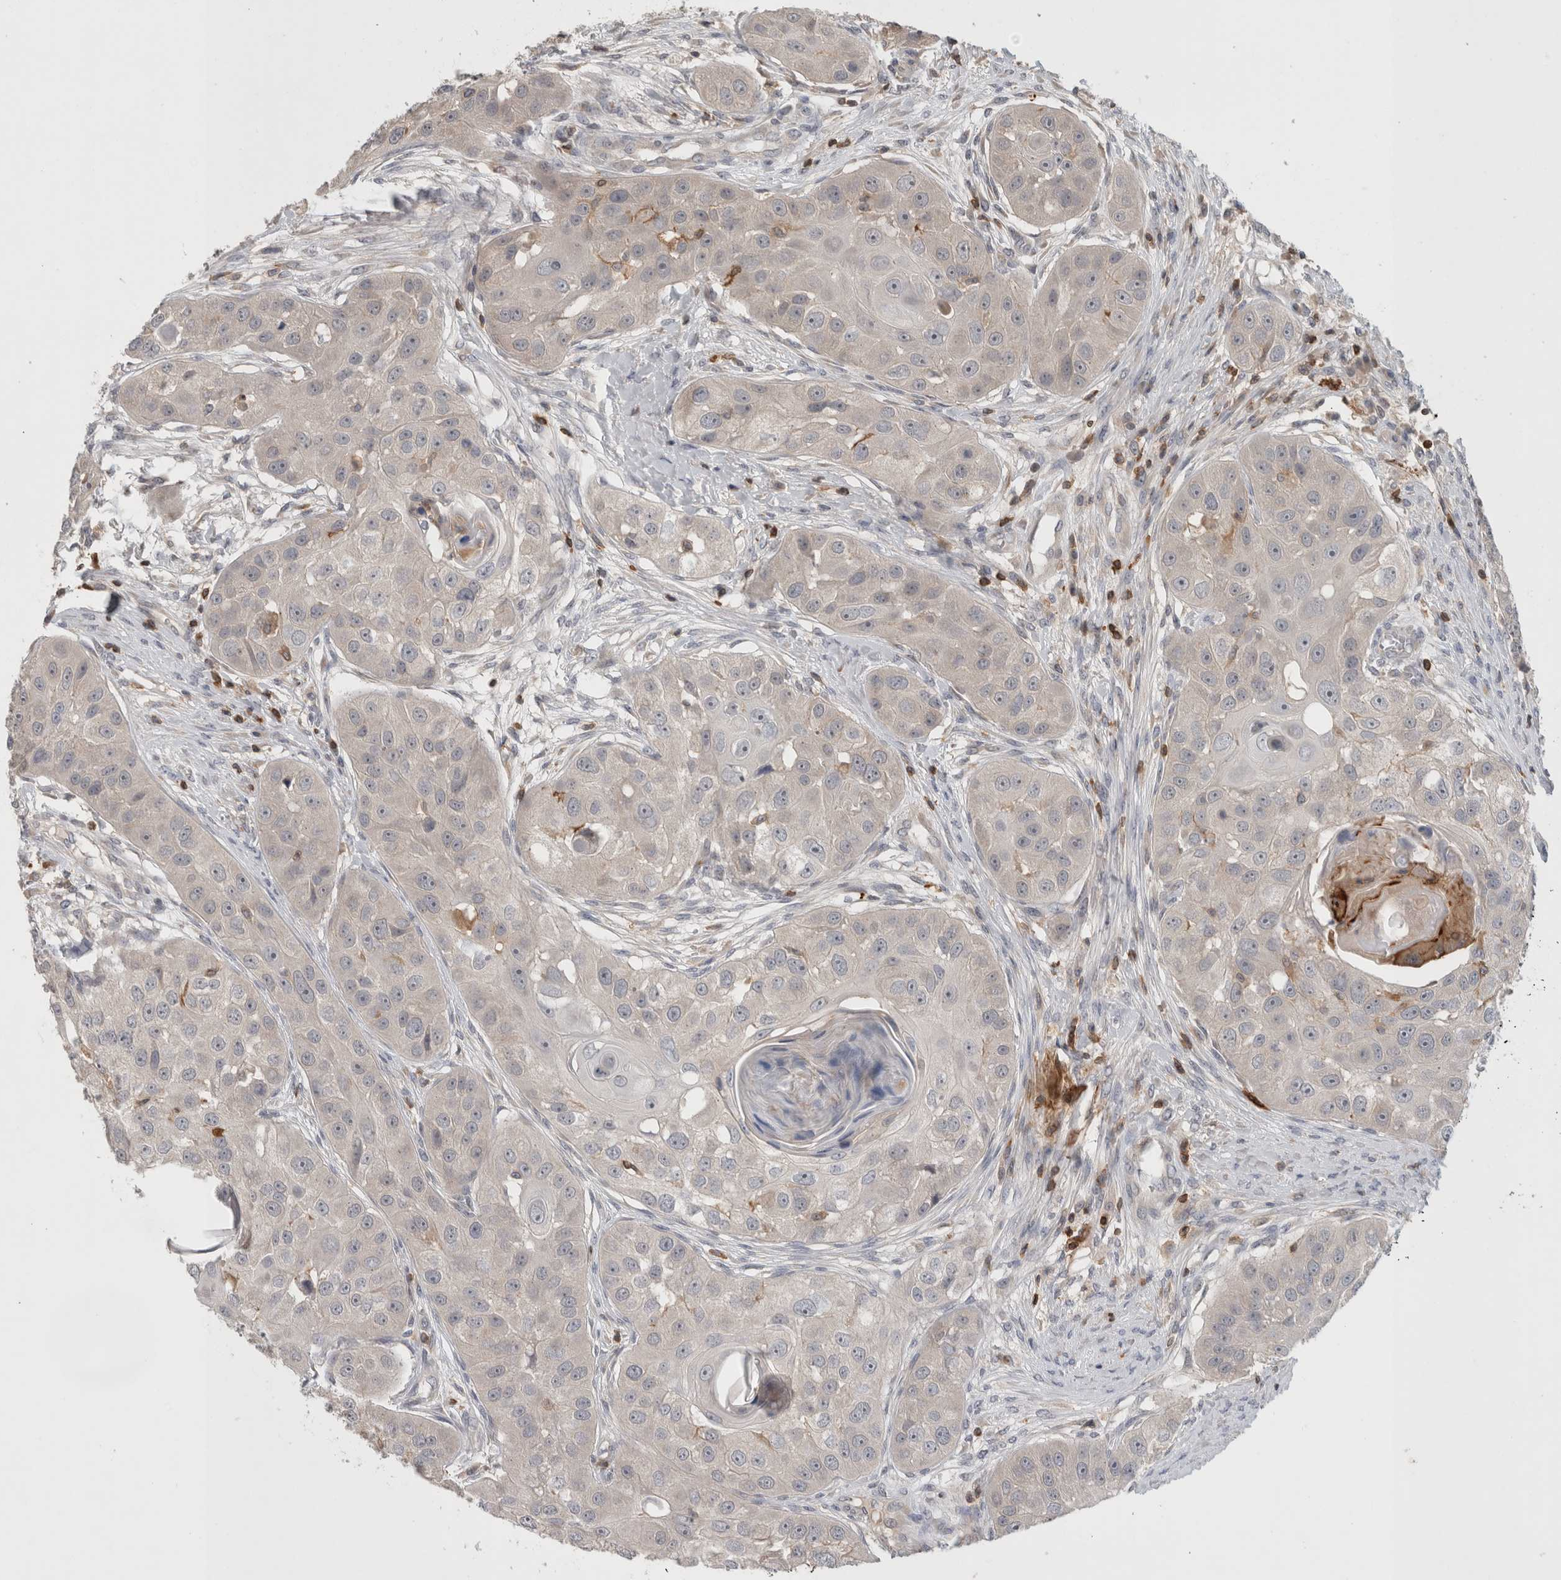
{"staining": {"intensity": "negative", "quantity": "none", "location": "none"}, "tissue": "head and neck cancer", "cell_type": "Tumor cells", "image_type": "cancer", "snomed": [{"axis": "morphology", "description": "Normal tissue, NOS"}, {"axis": "morphology", "description": "Squamous cell carcinoma, NOS"}, {"axis": "topography", "description": "Skeletal muscle"}, {"axis": "topography", "description": "Head-Neck"}], "caption": "Image shows no protein staining in tumor cells of head and neck cancer tissue. (DAB immunohistochemistry (IHC) with hematoxylin counter stain).", "gene": "GFRA2", "patient": {"sex": "male", "age": 51}}